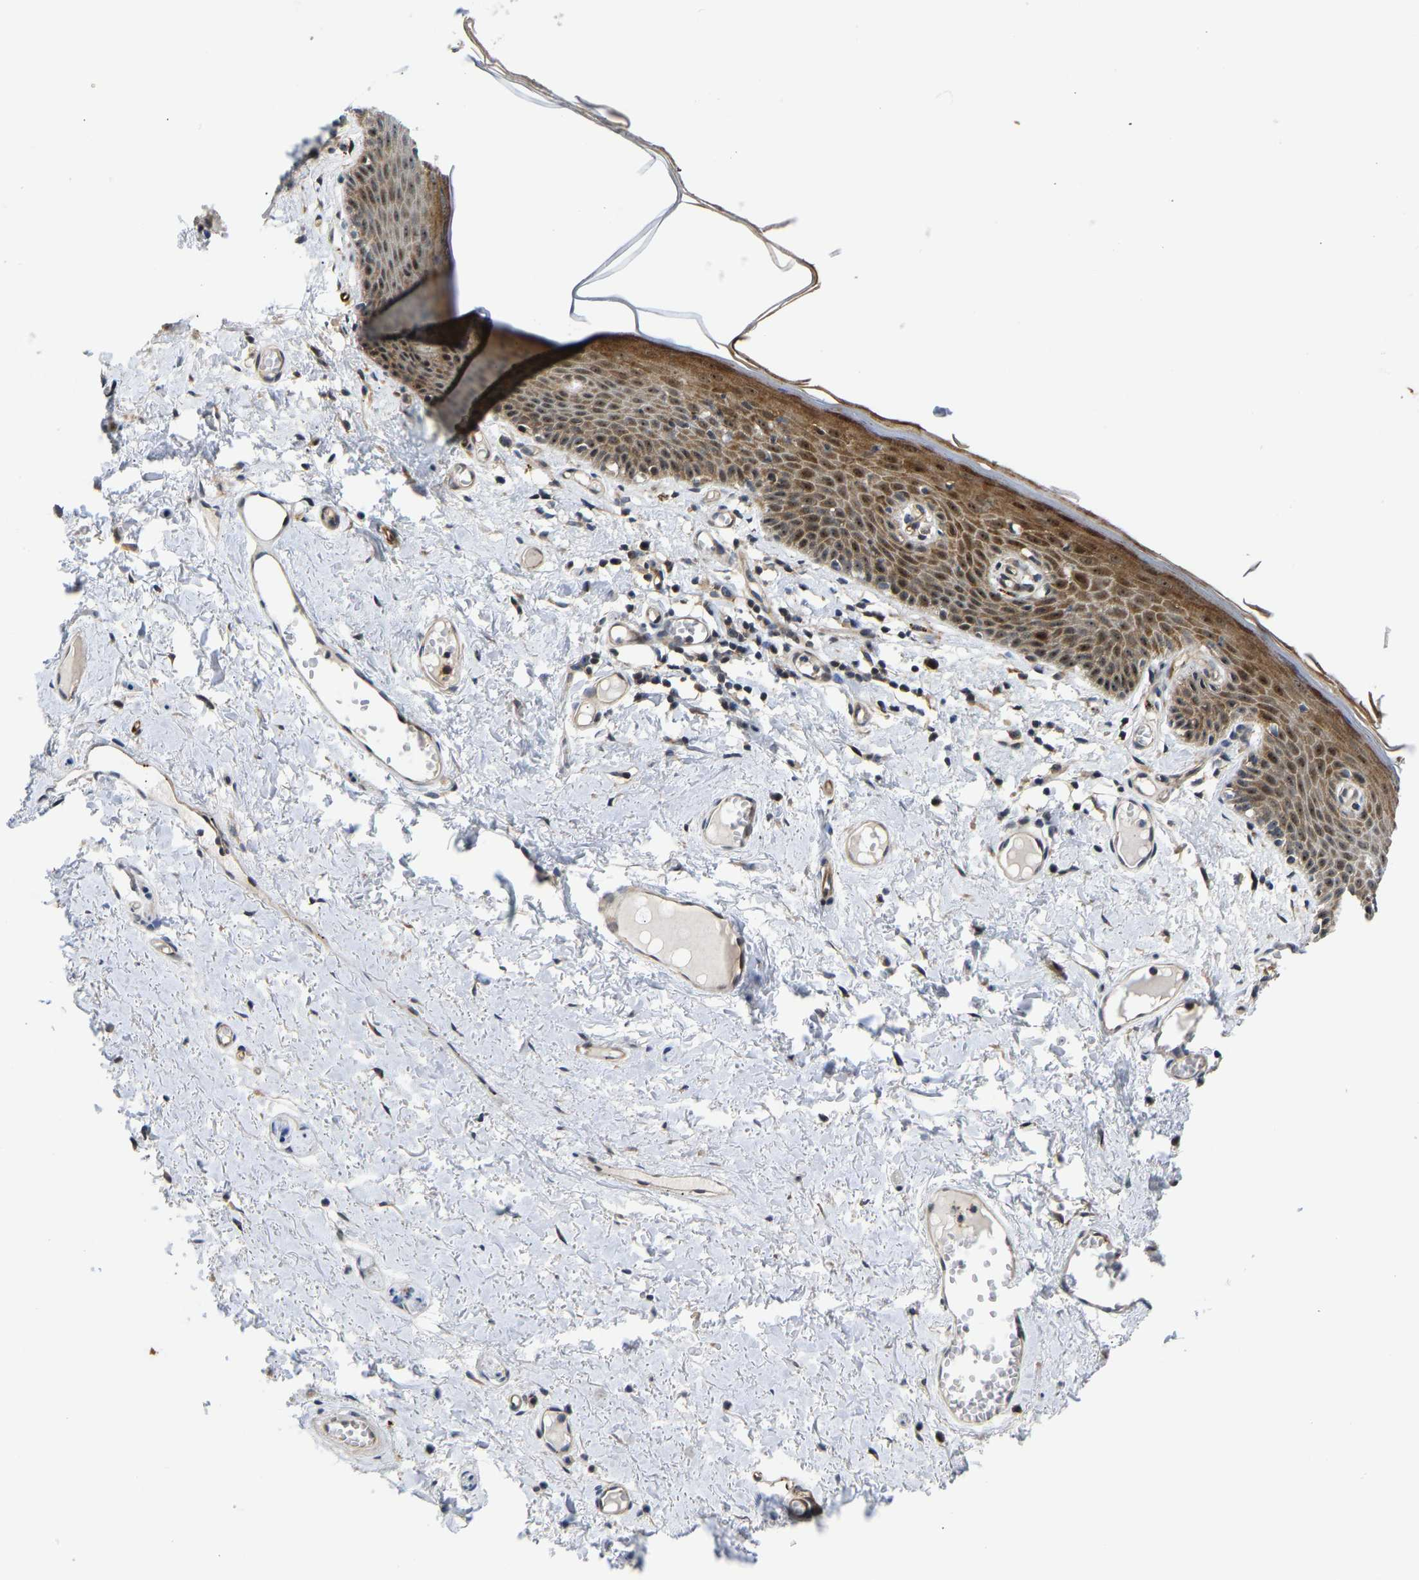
{"staining": {"intensity": "strong", "quantity": ">75%", "location": "cytoplasmic/membranous,nuclear"}, "tissue": "skin", "cell_type": "Epidermal cells", "image_type": "normal", "snomed": [{"axis": "morphology", "description": "Normal tissue, NOS"}, {"axis": "topography", "description": "Vulva"}], "caption": "DAB immunohistochemical staining of unremarkable human skin reveals strong cytoplasmic/membranous,nuclear protein staining in approximately >75% of epidermal cells.", "gene": "RESF1", "patient": {"sex": "female", "age": 54}}